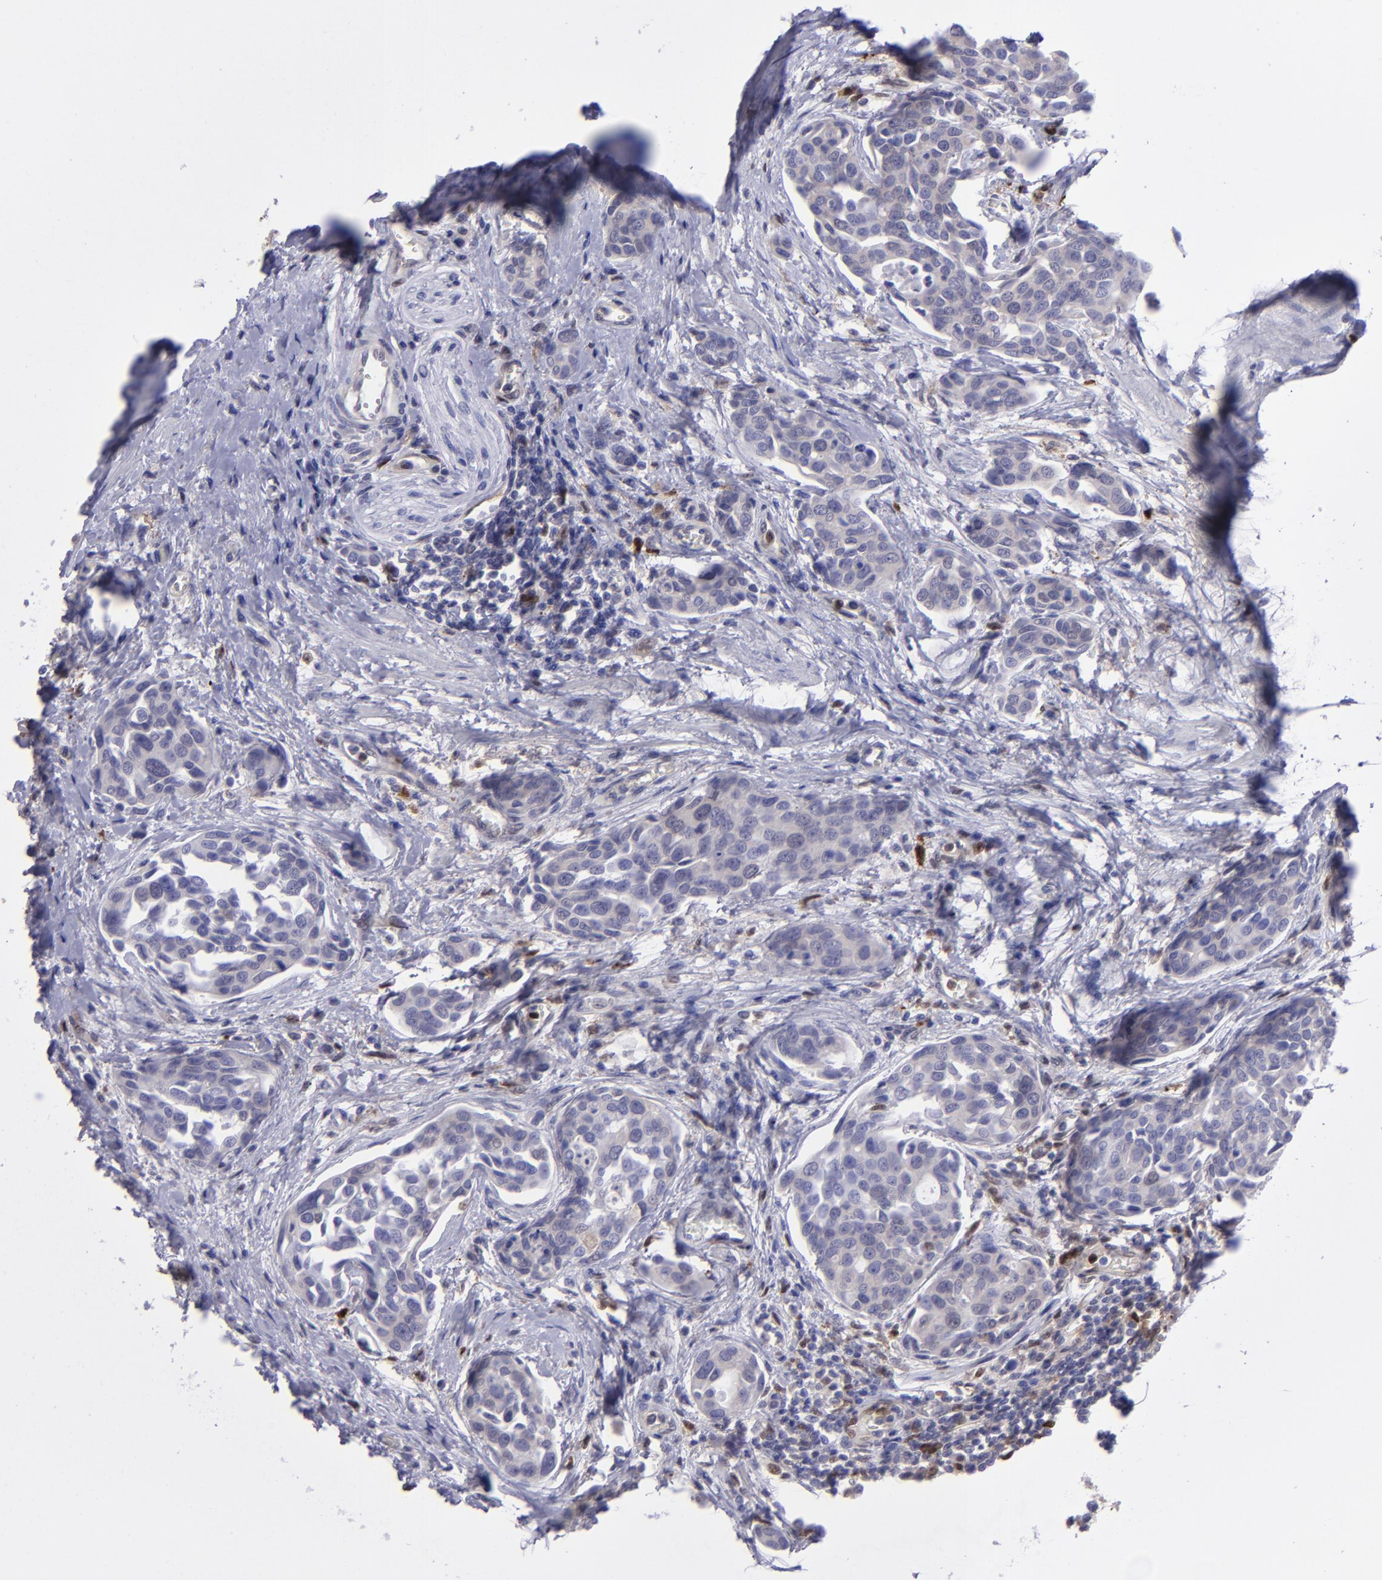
{"staining": {"intensity": "negative", "quantity": "none", "location": "none"}, "tissue": "urothelial cancer", "cell_type": "Tumor cells", "image_type": "cancer", "snomed": [{"axis": "morphology", "description": "Urothelial carcinoma, High grade"}, {"axis": "topography", "description": "Urinary bladder"}], "caption": "The micrograph displays no staining of tumor cells in urothelial cancer.", "gene": "TYMP", "patient": {"sex": "male", "age": 78}}